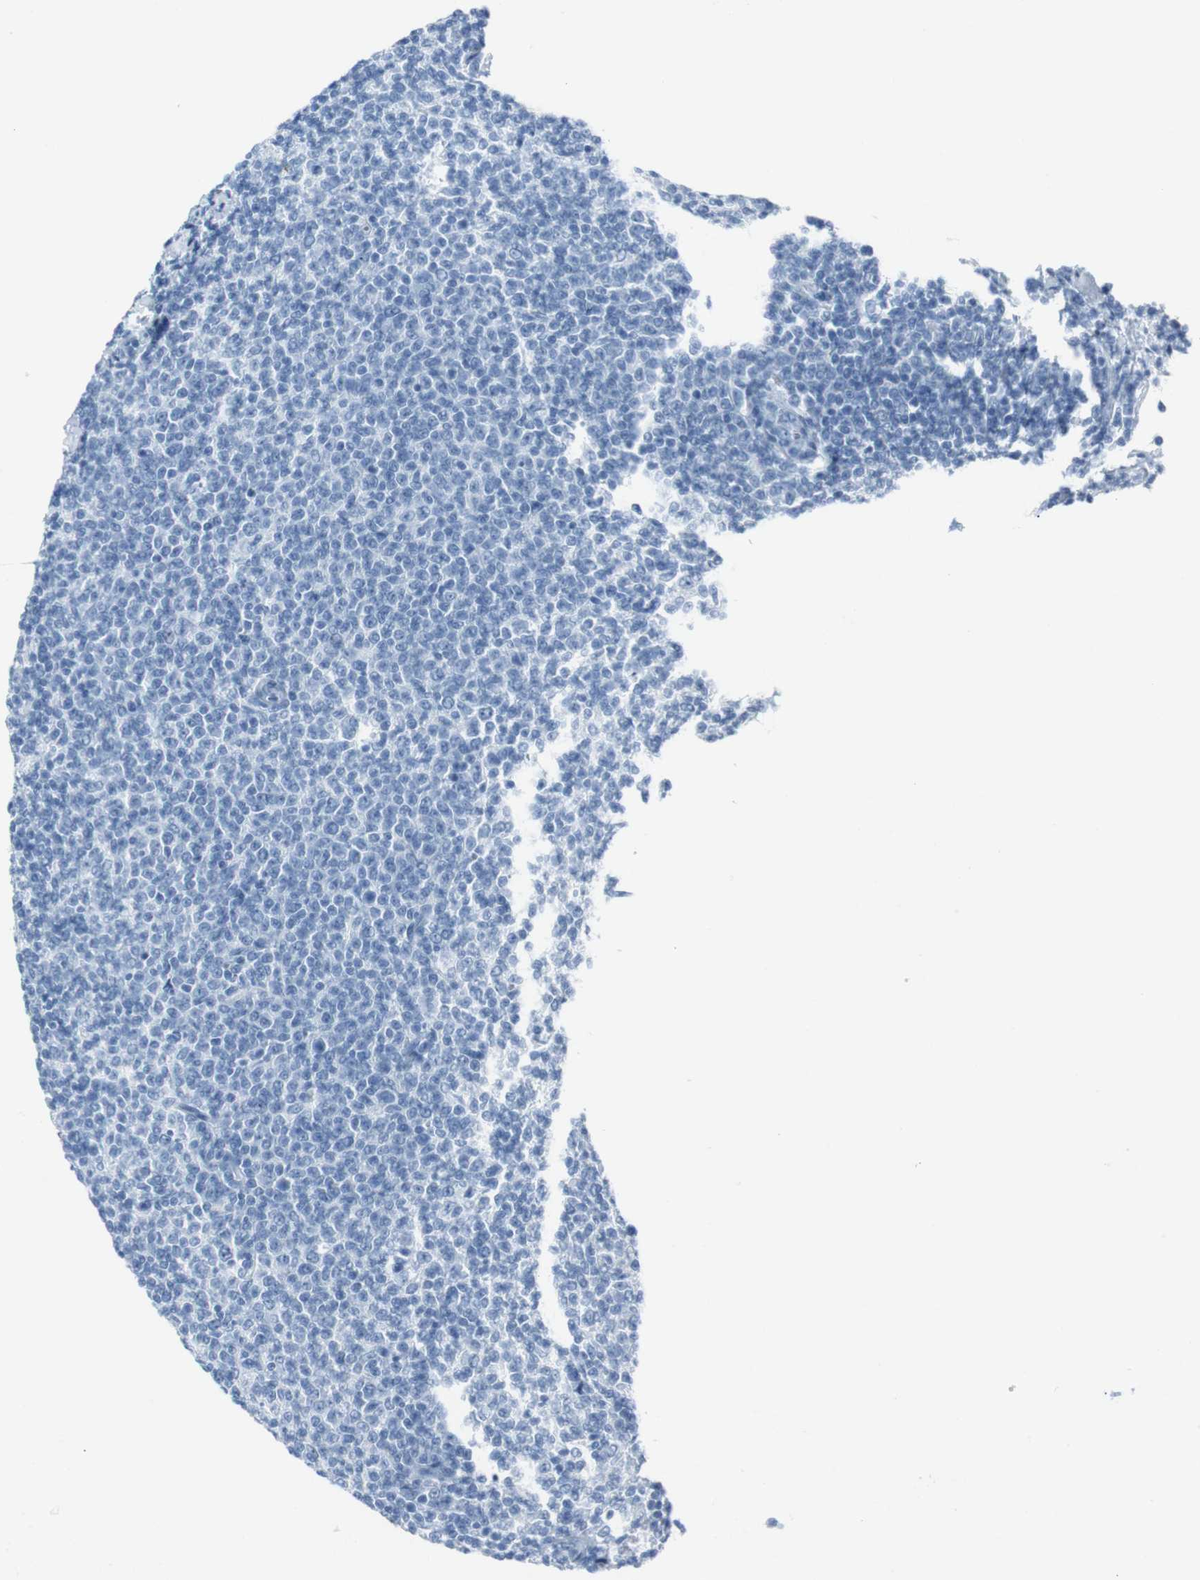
{"staining": {"intensity": "negative", "quantity": "none", "location": "none"}, "tissue": "lymphoma", "cell_type": "Tumor cells", "image_type": "cancer", "snomed": [{"axis": "morphology", "description": "Malignant lymphoma, non-Hodgkin's type, Low grade"}, {"axis": "topography", "description": "Lymph node"}], "caption": "Tumor cells are negative for brown protein staining in lymphoma.", "gene": "TMEM207", "patient": {"sex": "male", "age": 66}}